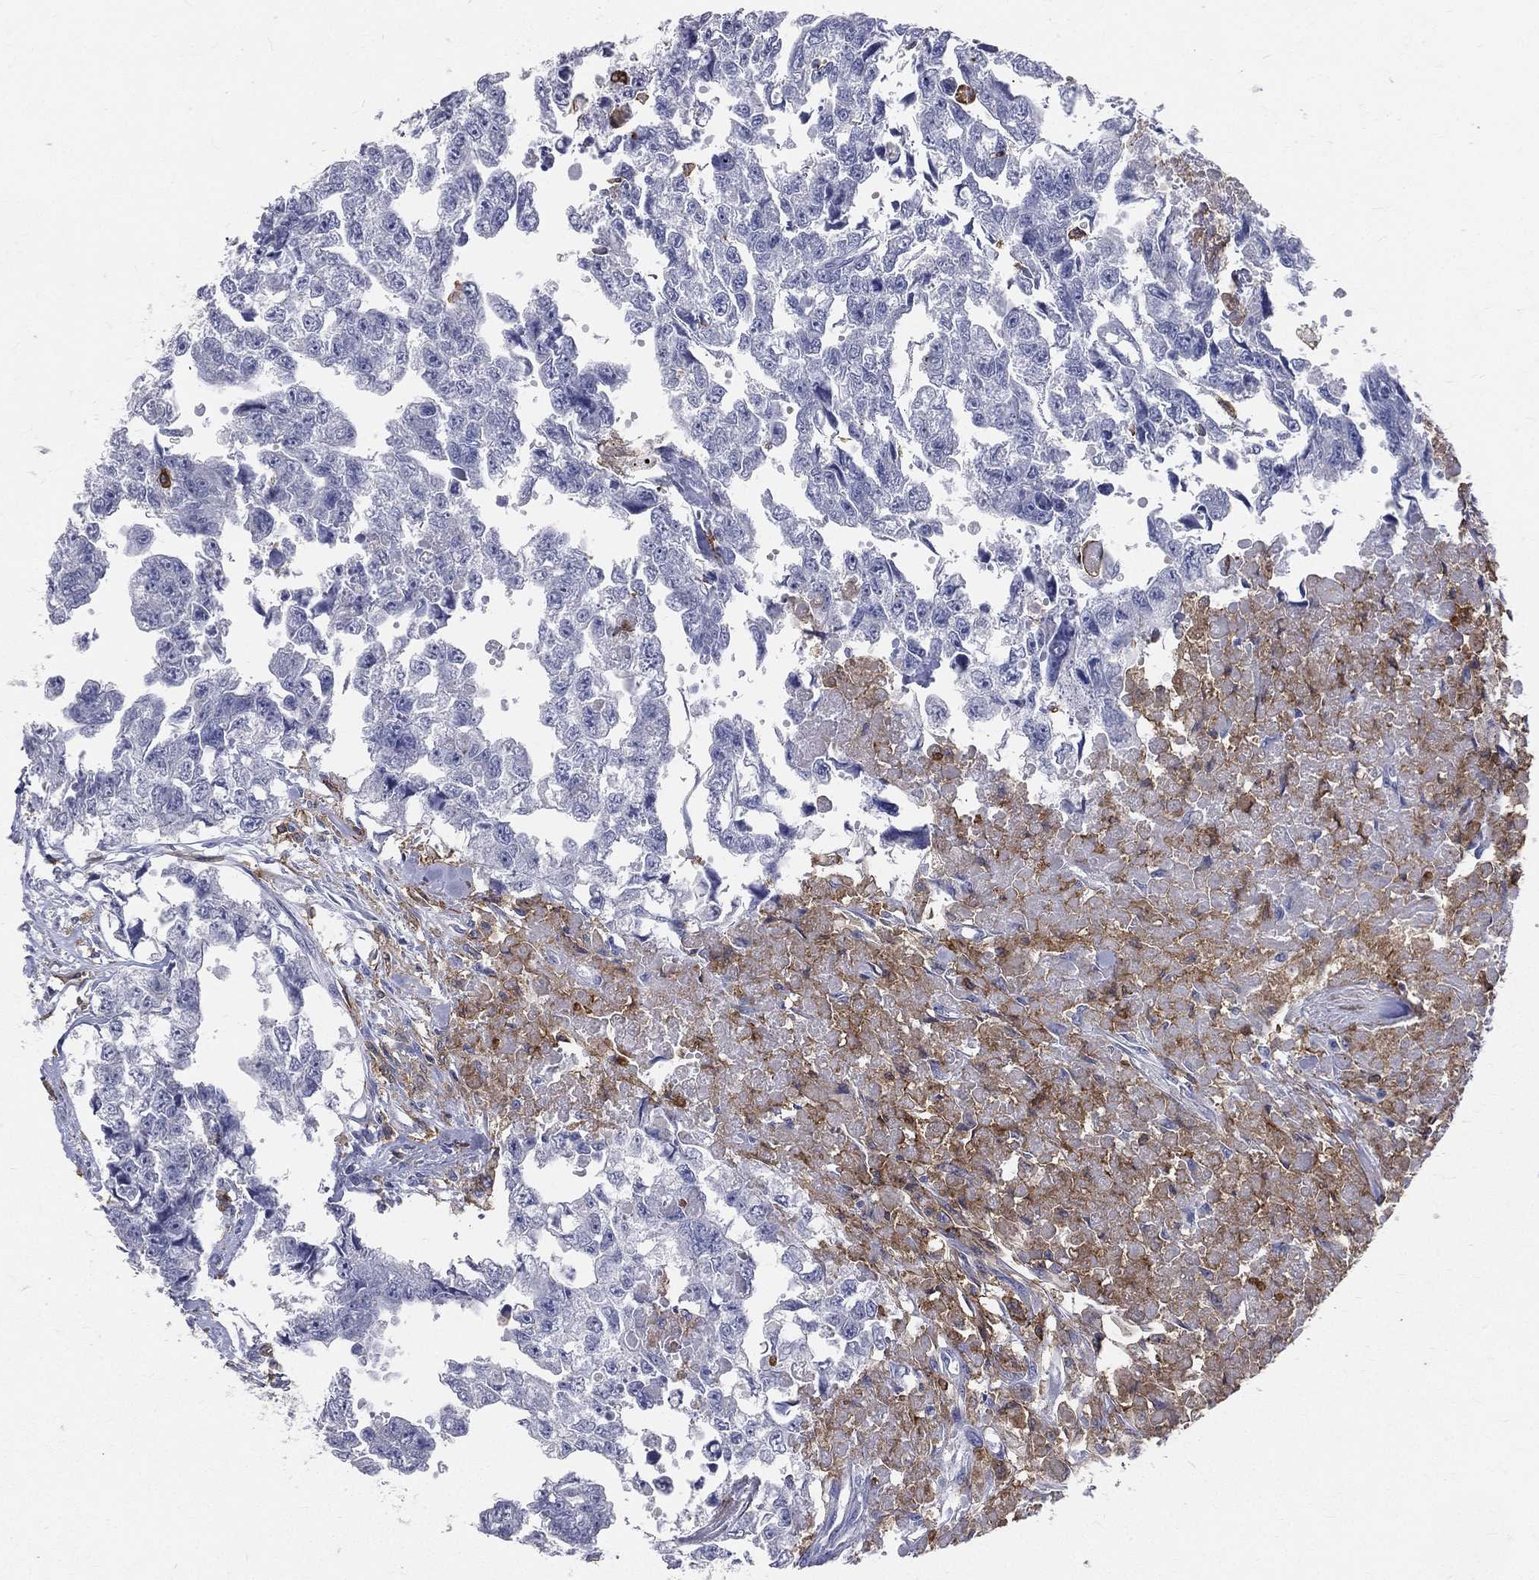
{"staining": {"intensity": "negative", "quantity": "none", "location": "none"}, "tissue": "testis cancer", "cell_type": "Tumor cells", "image_type": "cancer", "snomed": [{"axis": "morphology", "description": "Carcinoma, Embryonal, NOS"}, {"axis": "morphology", "description": "Teratoma, malignant, NOS"}, {"axis": "topography", "description": "Testis"}], "caption": "Immunohistochemistry histopathology image of human malignant teratoma (testis) stained for a protein (brown), which shows no positivity in tumor cells.", "gene": "CD33", "patient": {"sex": "male", "age": 44}}